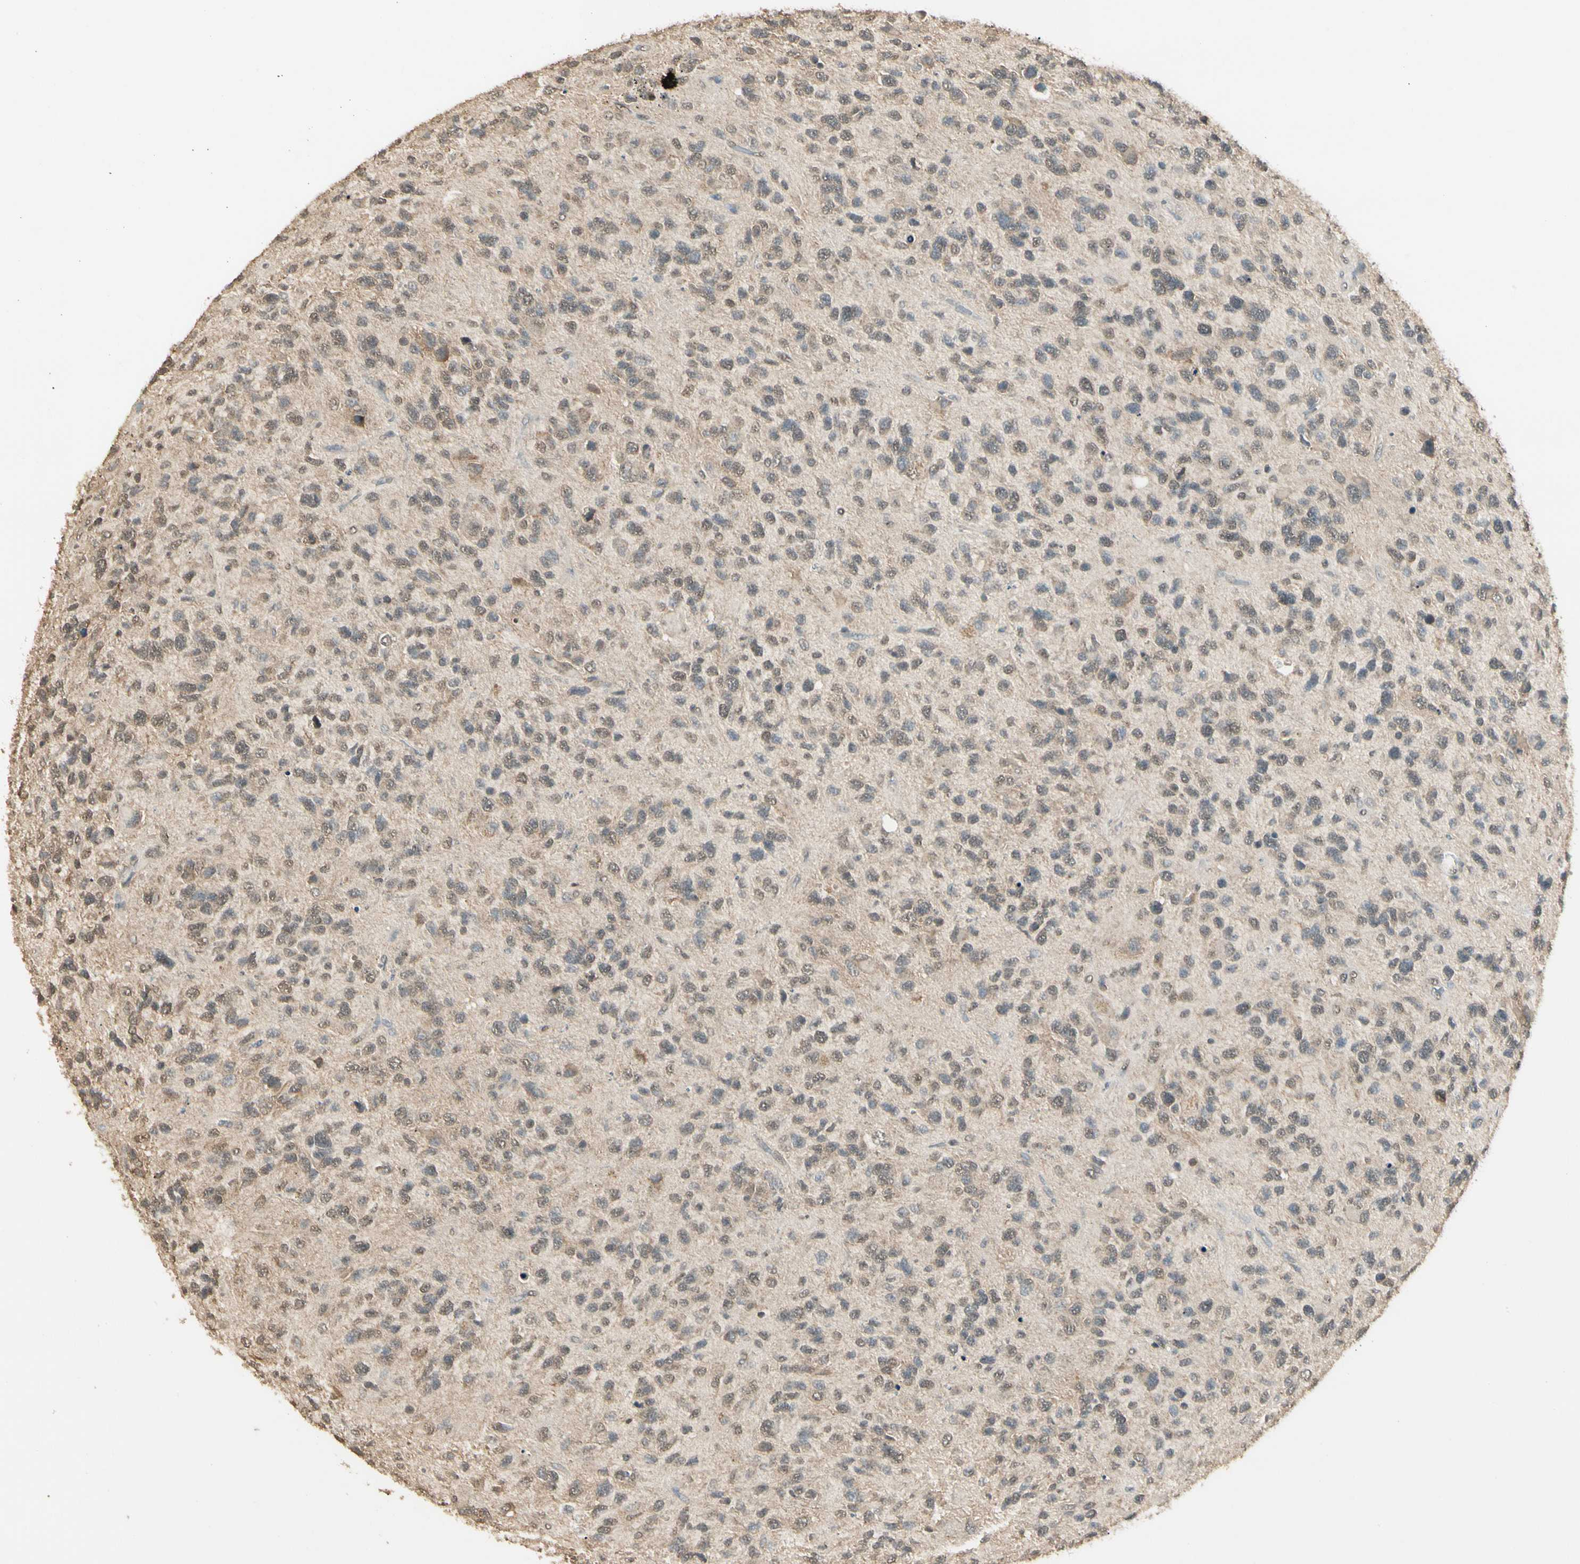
{"staining": {"intensity": "weak", "quantity": "25%-75%", "location": "cytoplasmic/membranous"}, "tissue": "glioma", "cell_type": "Tumor cells", "image_type": "cancer", "snomed": [{"axis": "morphology", "description": "Glioma, malignant, High grade"}, {"axis": "topography", "description": "Brain"}], "caption": "DAB immunohistochemical staining of human glioma shows weak cytoplasmic/membranous protein expression in about 25%-75% of tumor cells. Immunohistochemistry (ihc) stains the protein in brown and the nuclei are stained blue.", "gene": "SGCA", "patient": {"sex": "female", "age": 58}}